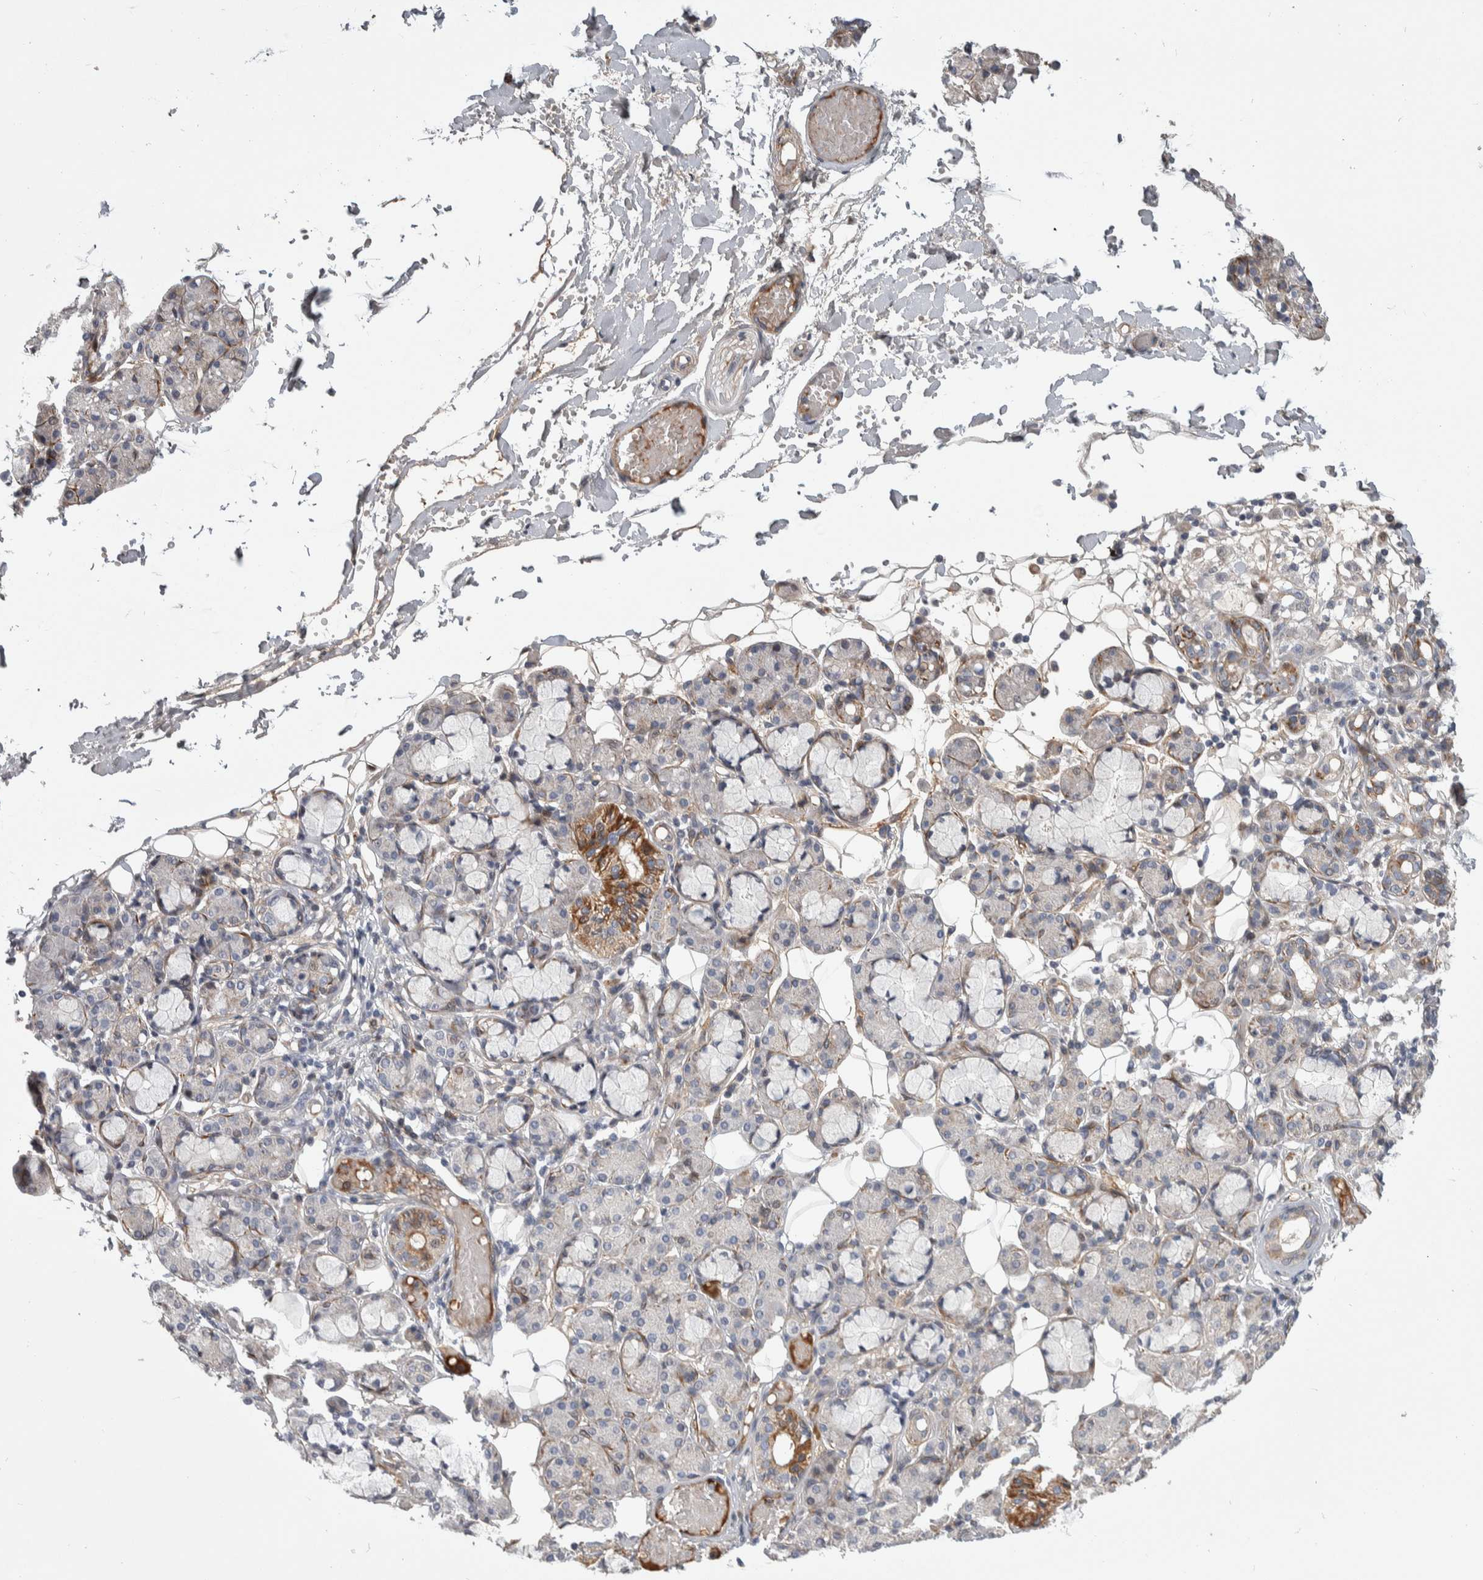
{"staining": {"intensity": "moderate", "quantity": "<25%", "location": "cytoplasmic/membranous"}, "tissue": "salivary gland", "cell_type": "Glandular cells", "image_type": "normal", "snomed": [{"axis": "morphology", "description": "Normal tissue, NOS"}, {"axis": "topography", "description": "Salivary gland"}], "caption": "Immunohistochemical staining of unremarkable salivary gland shows <25% levels of moderate cytoplasmic/membranous protein expression in about <25% of glandular cells.", "gene": "PSMG3", "patient": {"sex": "male", "age": 63}}